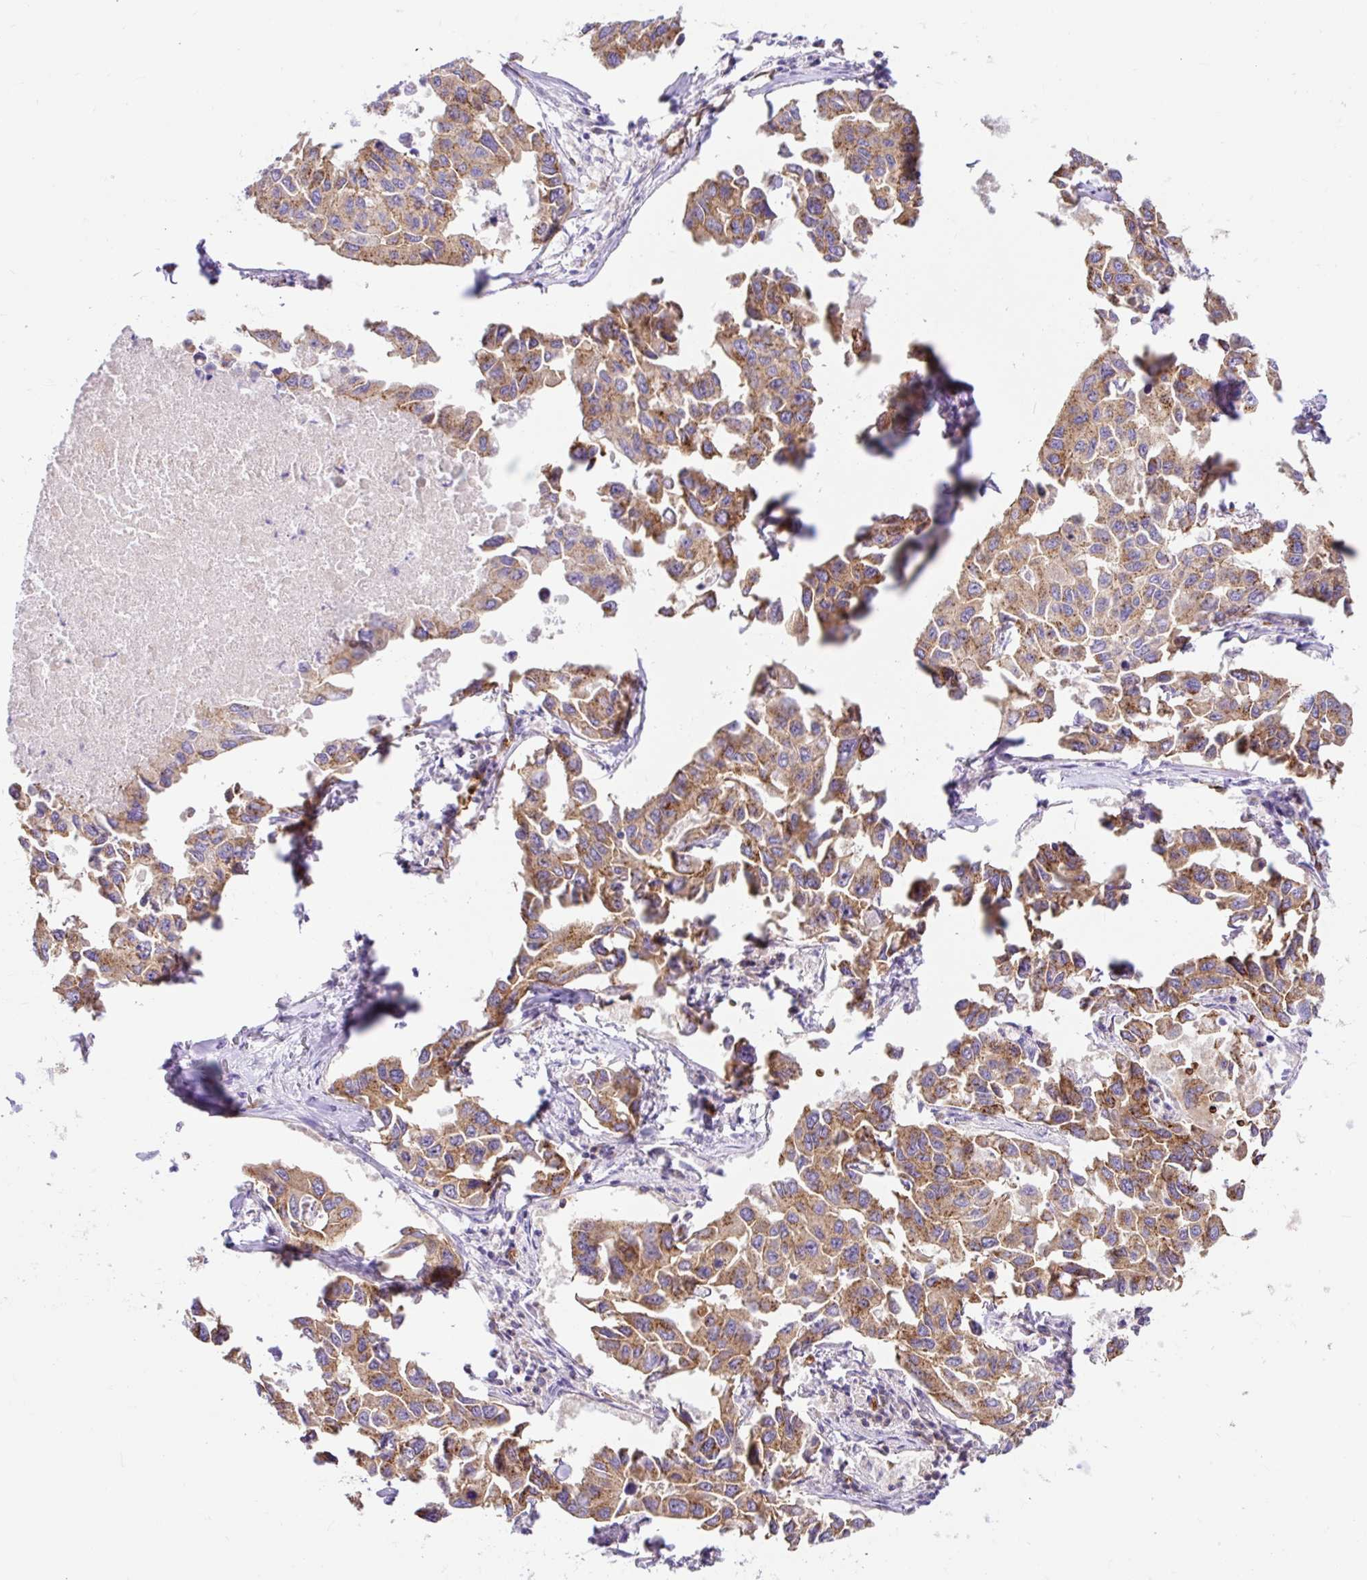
{"staining": {"intensity": "moderate", "quantity": ">75%", "location": "cytoplasmic/membranous"}, "tissue": "lung cancer", "cell_type": "Tumor cells", "image_type": "cancer", "snomed": [{"axis": "morphology", "description": "Adenocarcinoma, NOS"}, {"axis": "topography", "description": "Lung"}], "caption": "Tumor cells reveal moderate cytoplasmic/membranous expression in approximately >75% of cells in lung cancer. (Stains: DAB (3,3'-diaminobenzidine) in brown, nuclei in blue, Microscopy: brightfield microscopy at high magnification).", "gene": "HIP1R", "patient": {"sex": "male", "age": 64}}